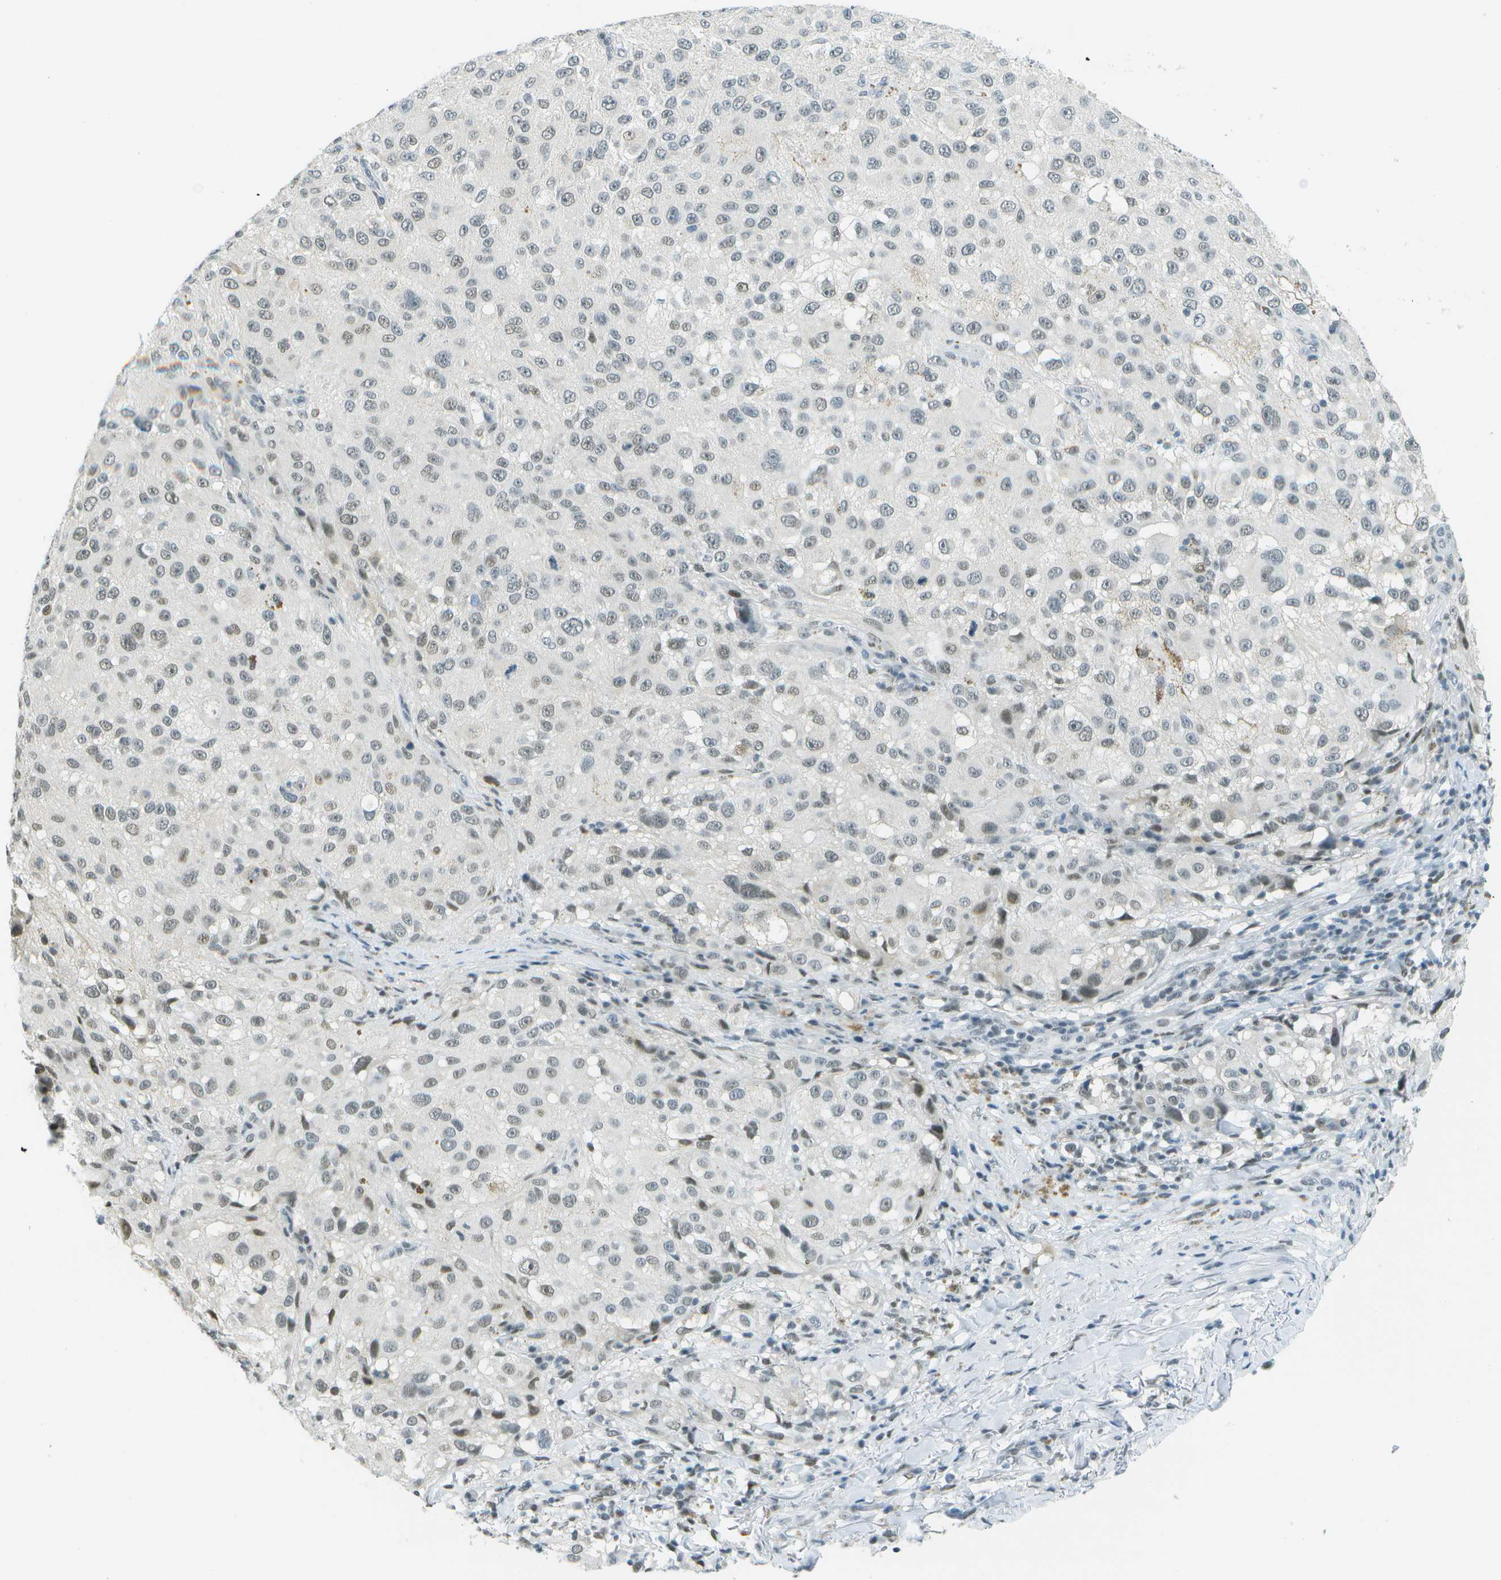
{"staining": {"intensity": "negative", "quantity": "none", "location": "none"}, "tissue": "melanoma", "cell_type": "Tumor cells", "image_type": "cancer", "snomed": [{"axis": "morphology", "description": "Necrosis, NOS"}, {"axis": "morphology", "description": "Malignant melanoma, NOS"}, {"axis": "topography", "description": "Skin"}], "caption": "Tumor cells show no significant expression in malignant melanoma.", "gene": "NEK11", "patient": {"sex": "female", "age": 87}}